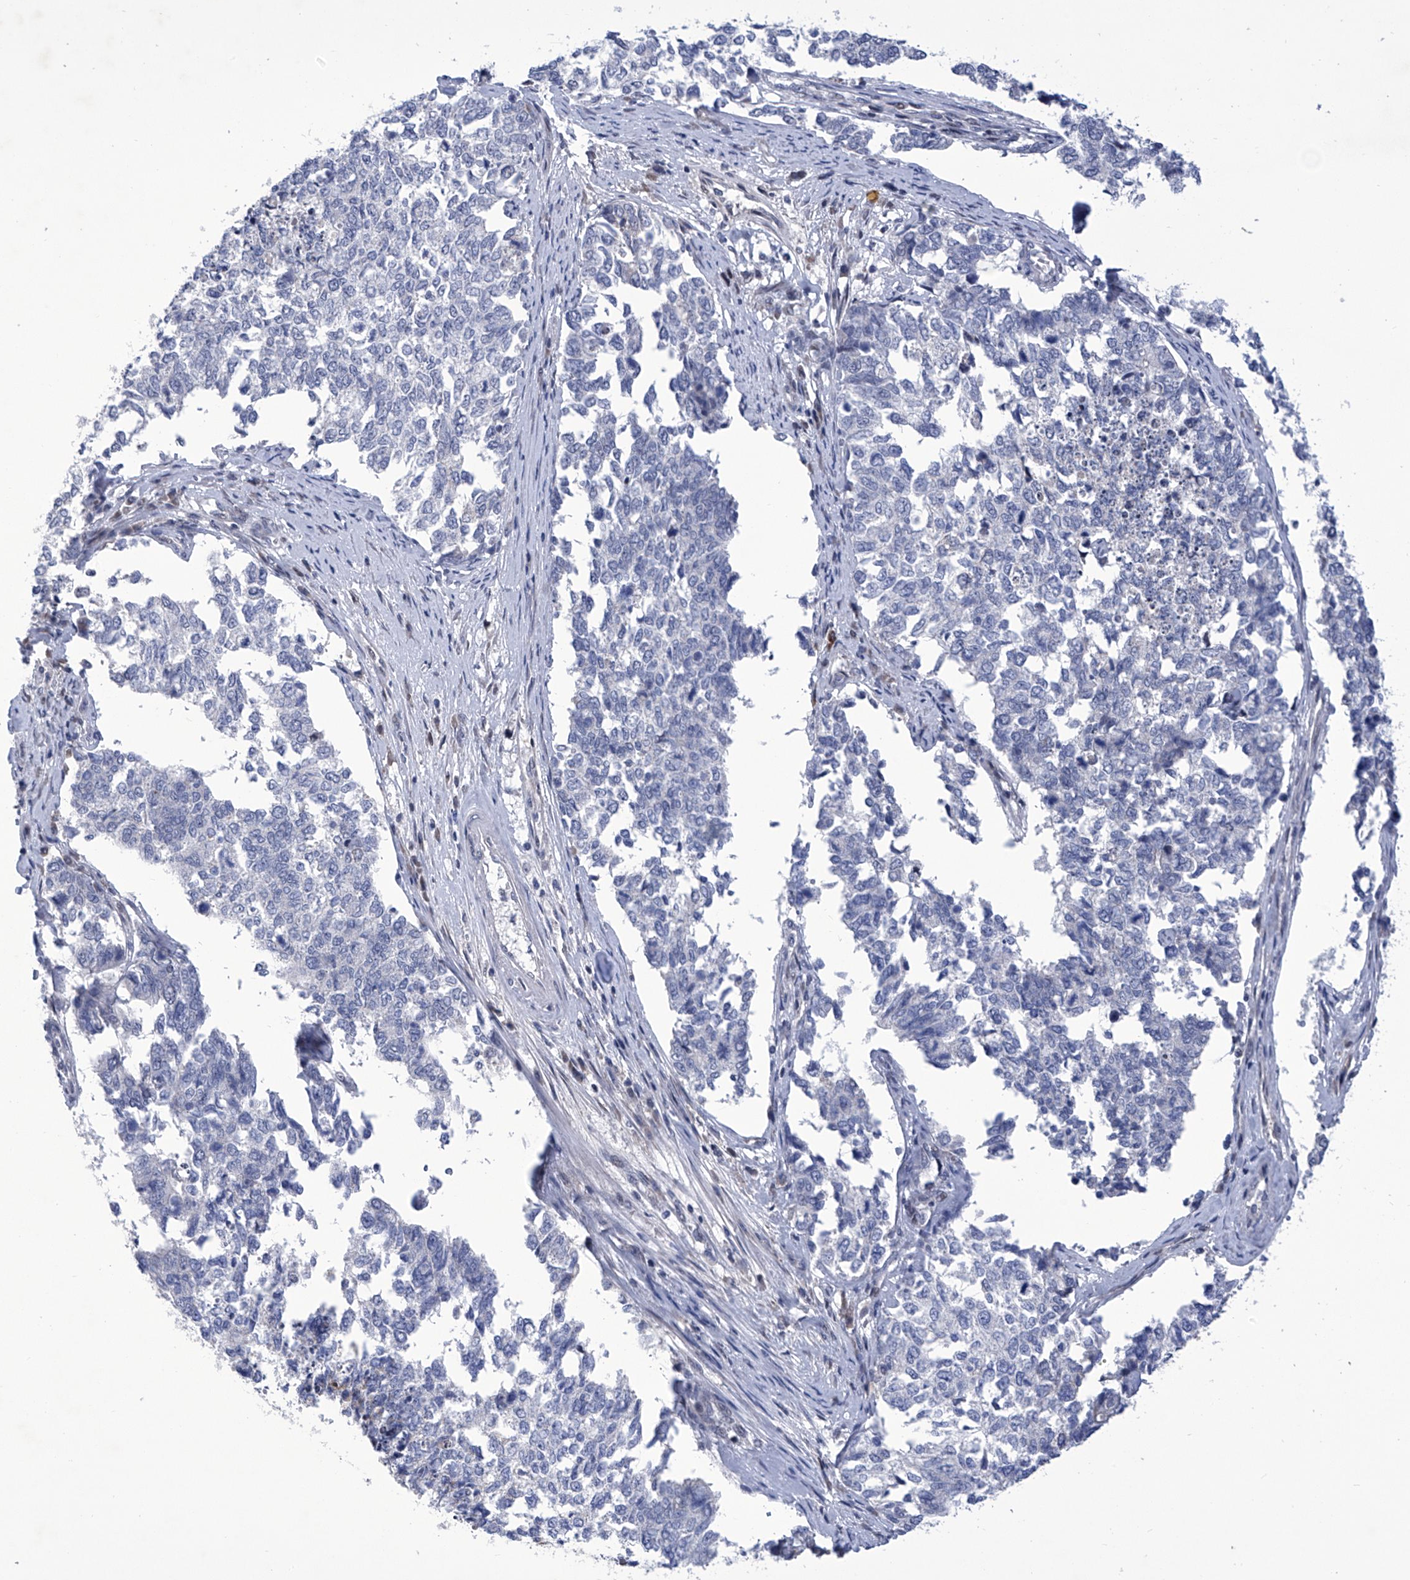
{"staining": {"intensity": "negative", "quantity": "none", "location": "none"}, "tissue": "cervical cancer", "cell_type": "Tumor cells", "image_type": "cancer", "snomed": [{"axis": "morphology", "description": "Squamous cell carcinoma, NOS"}, {"axis": "topography", "description": "Cervix"}], "caption": "Cervical cancer (squamous cell carcinoma) stained for a protein using immunohistochemistry demonstrates no positivity tumor cells.", "gene": "NUFIP1", "patient": {"sex": "female", "age": 63}}